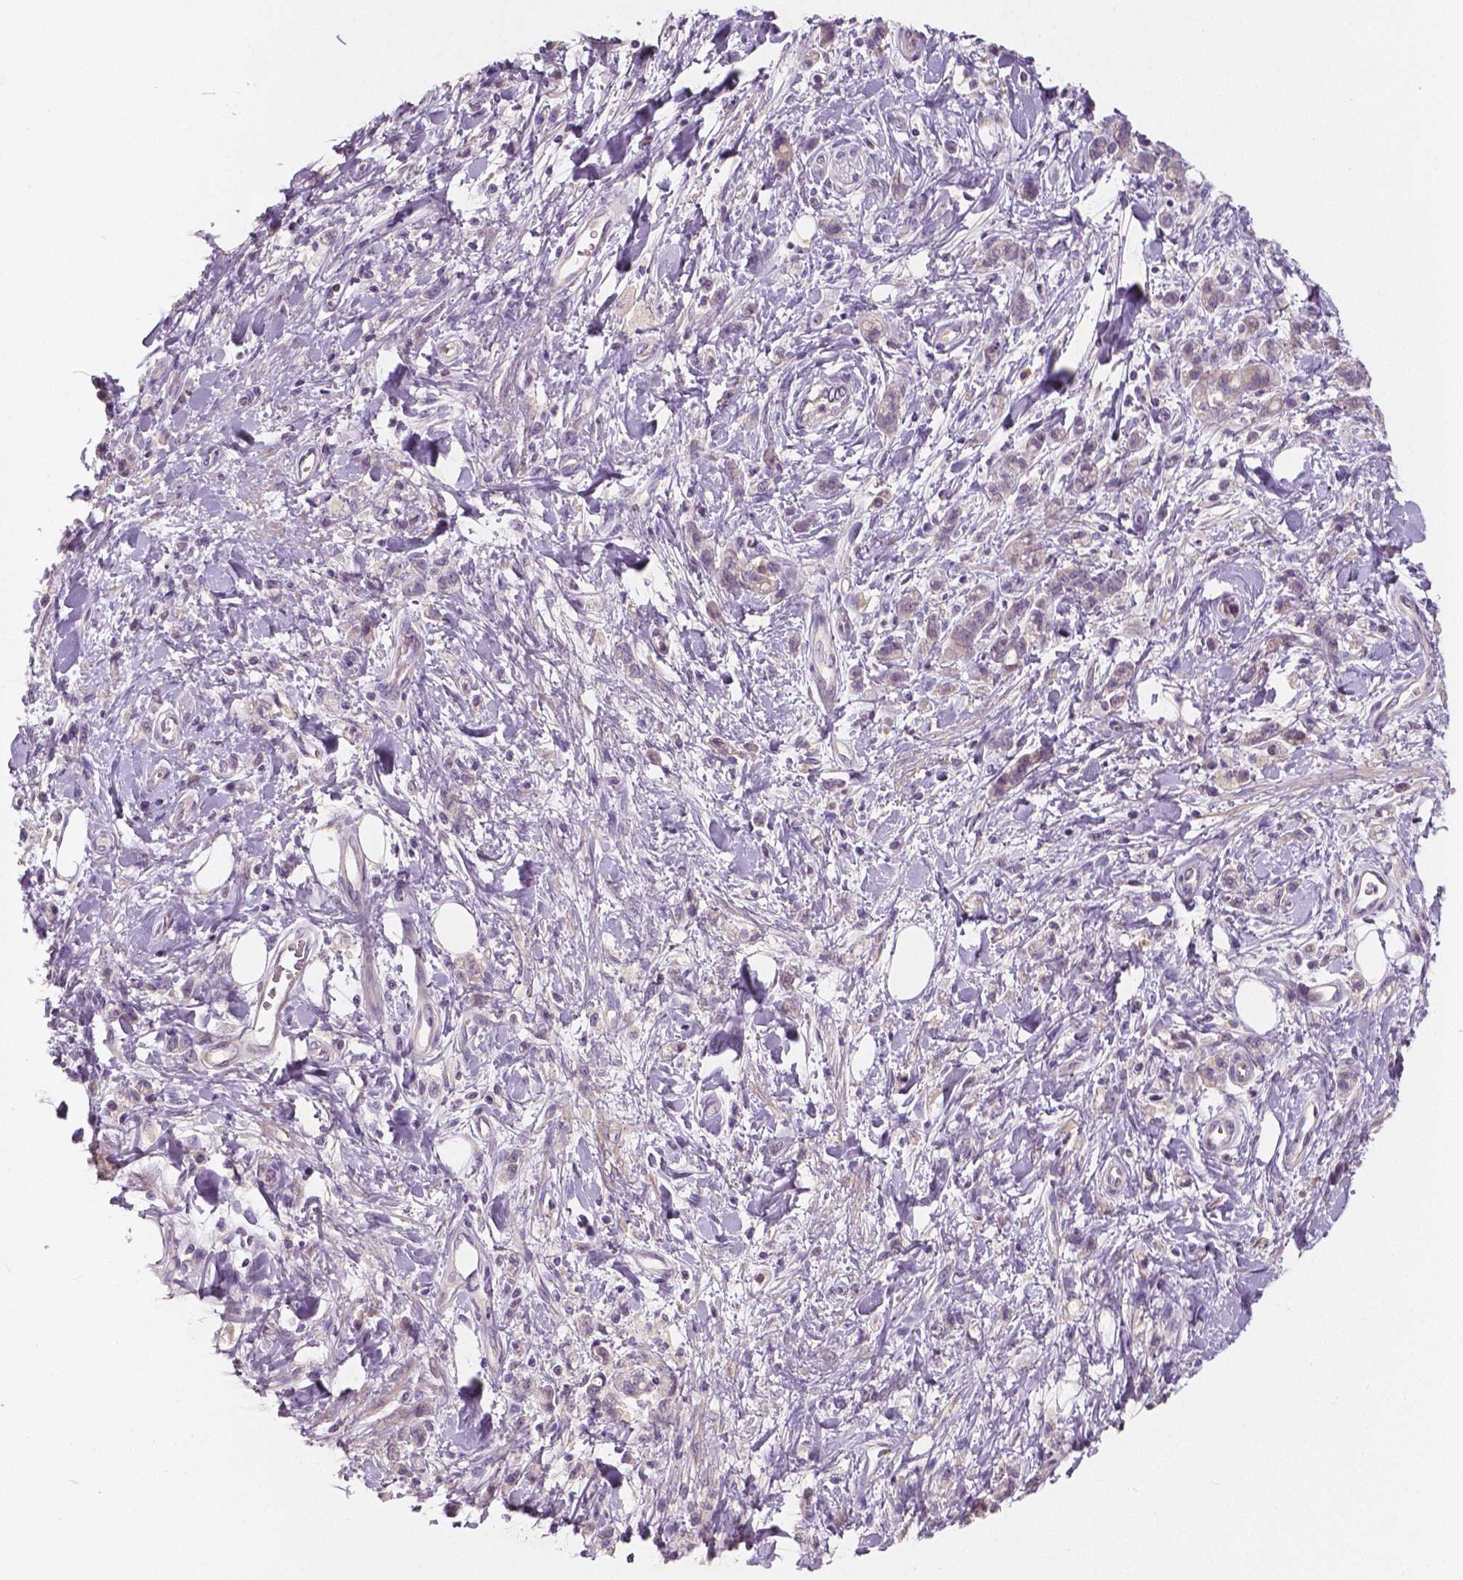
{"staining": {"intensity": "negative", "quantity": "none", "location": "none"}, "tissue": "stomach cancer", "cell_type": "Tumor cells", "image_type": "cancer", "snomed": [{"axis": "morphology", "description": "Adenocarcinoma, NOS"}, {"axis": "topography", "description": "Stomach"}], "caption": "DAB immunohistochemical staining of human stomach adenocarcinoma shows no significant staining in tumor cells. The staining is performed using DAB brown chromogen with nuclei counter-stained in using hematoxylin.", "gene": "LSM14B", "patient": {"sex": "male", "age": 77}}